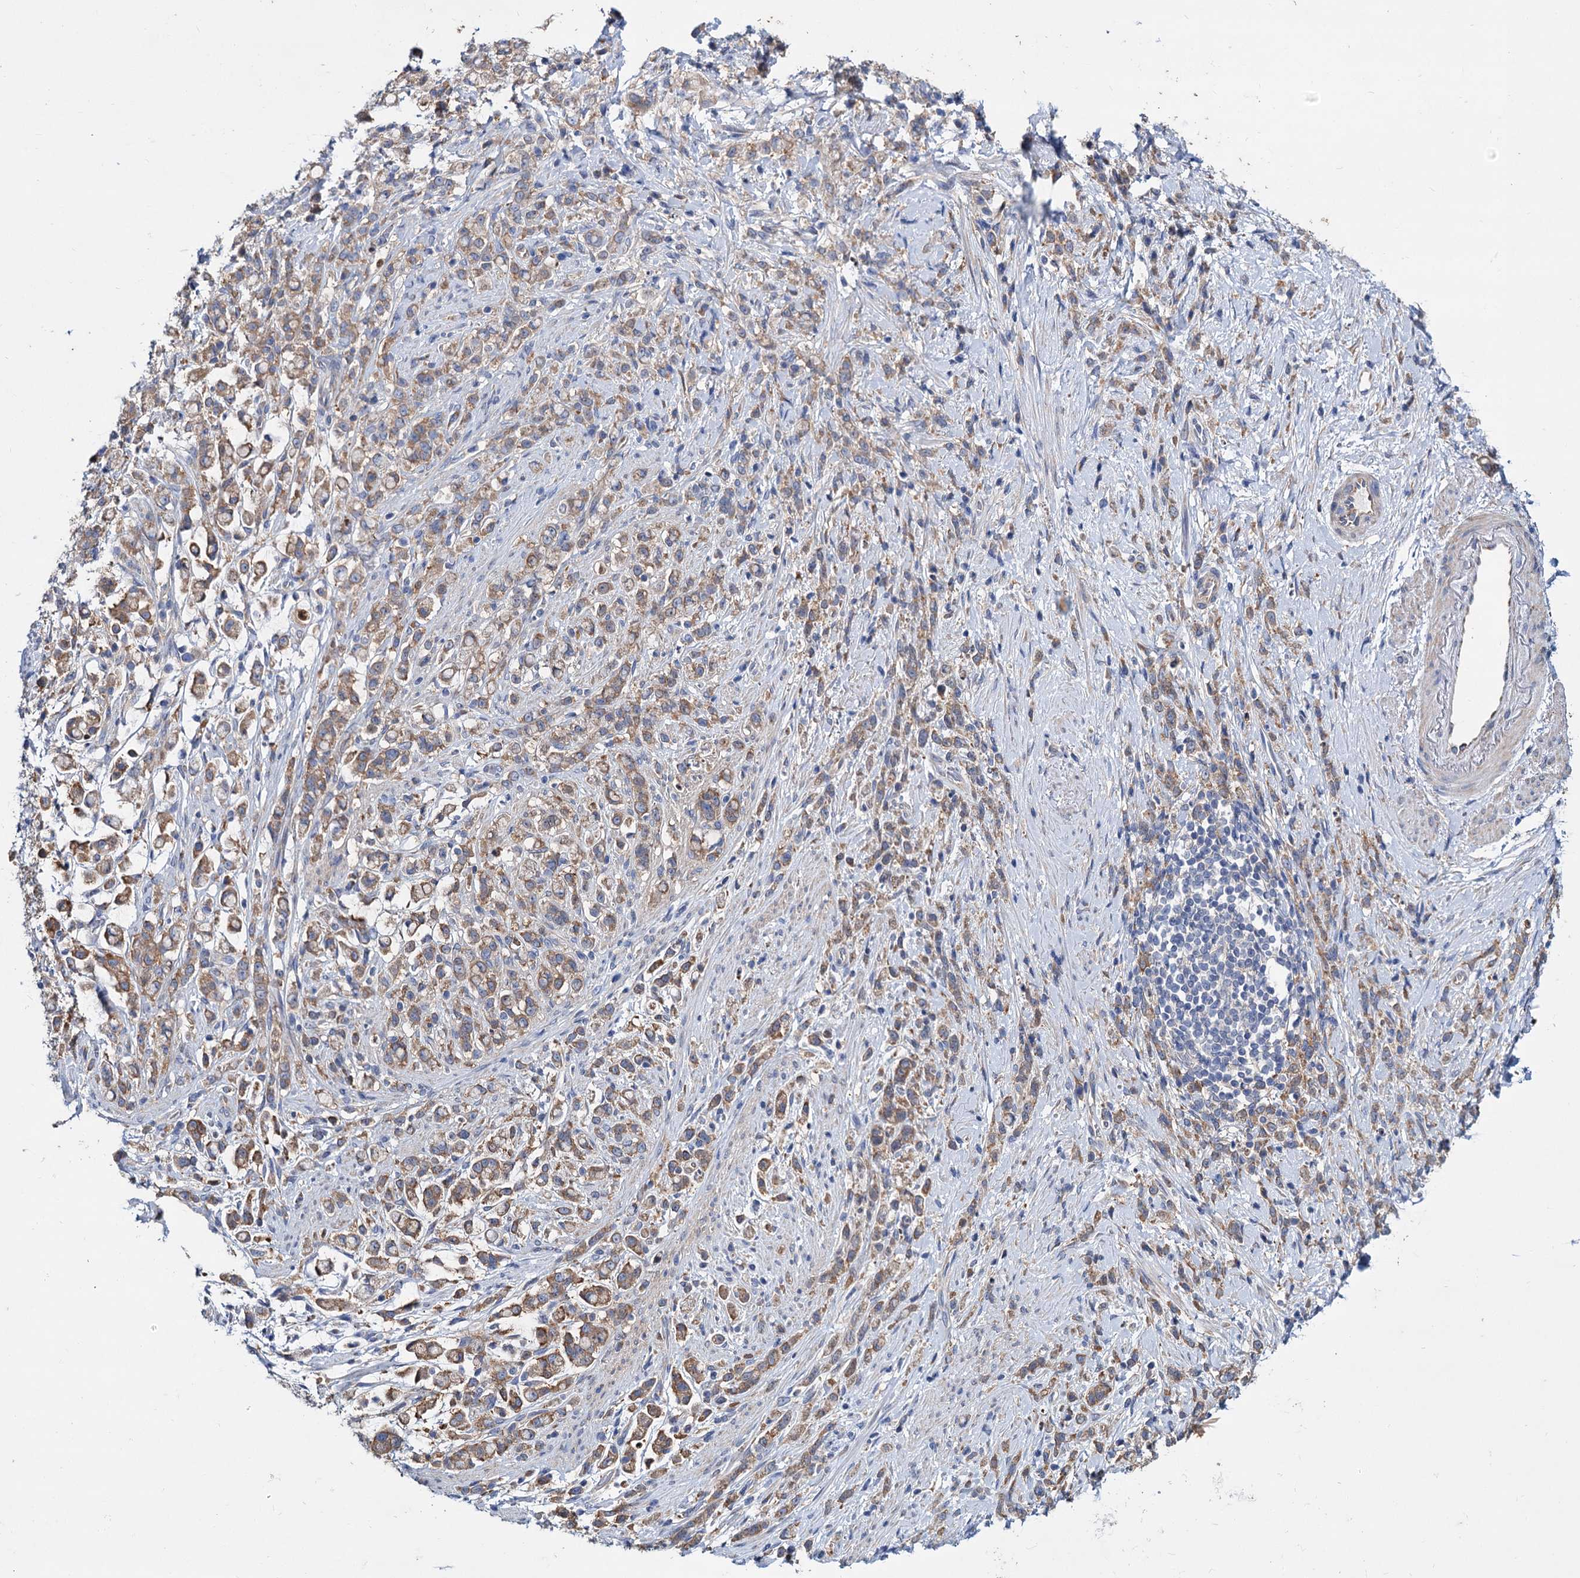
{"staining": {"intensity": "moderate", "quantity": ">75%", "location": "cytoplasmic/membranous"}, "tissue": "stomach cancer", "cell_type": "Tumor cells", "image_type": "cancer", "snomed": [{"axis": "morphology", "description": "Adenocarcinoma, NOS"}, {"axis": "topography", "description": "Stomach"}], "caption": "Tumor cells display medium levels of moderate cytoplasmic/membranous staining in approximately >75% of cells in human adenocarcinoma (stomach). Nuclei are stained in blue.", "gene": "TRIM55", "patient": {"sex": "female", "age": 60}}